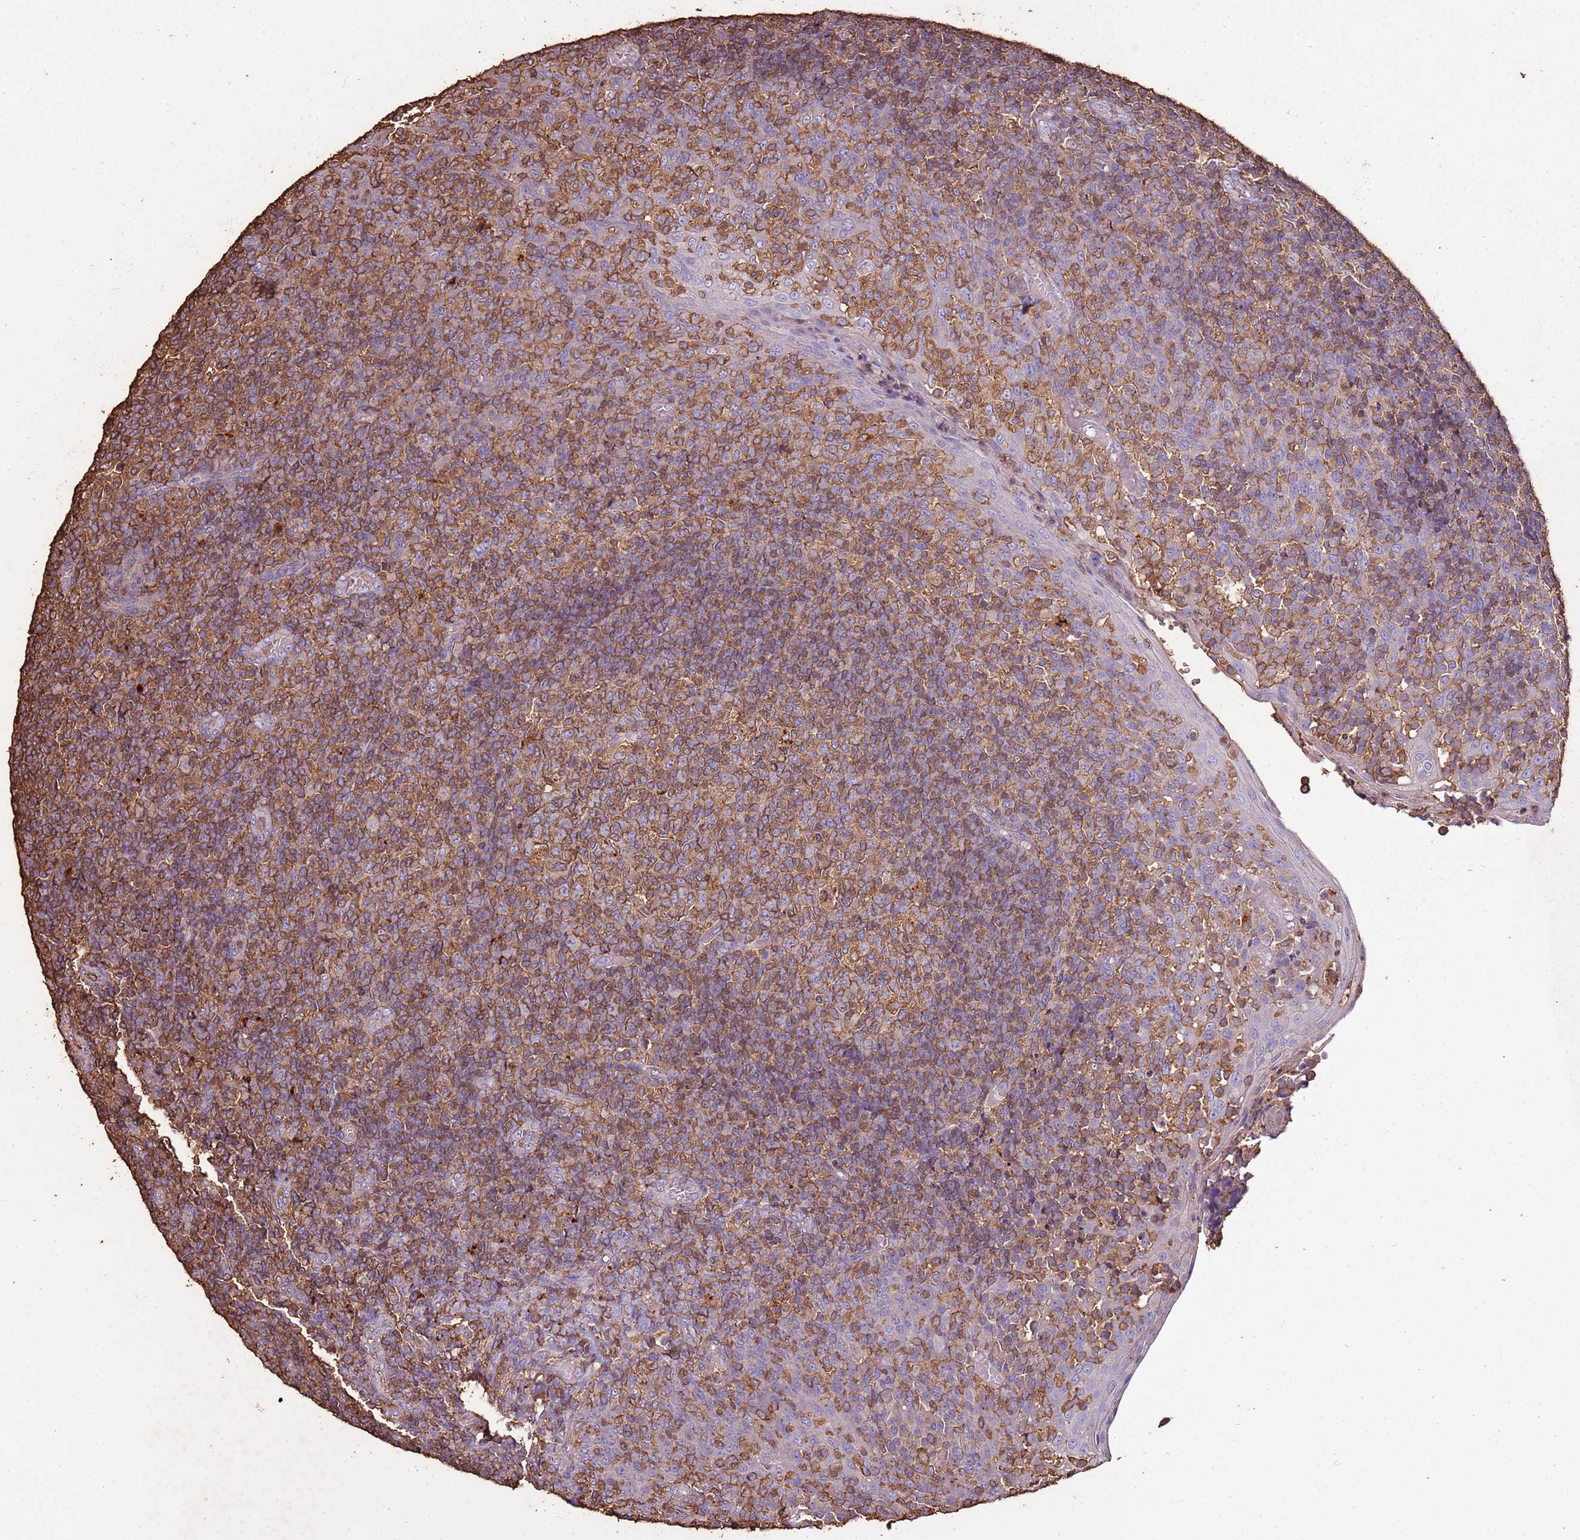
{"staining": {"intensity": "moderate", "quantity": ">75%", "location": "cytoplasmic/membranous"}, "tissue": "tonsil", "cell_type": "Germinal center cells", "image_type": "normal", "snomed": [{"axis": "morphology", "description": "Normal tissue, NOS"}, {"axis": "topography", "description": "Tonsil"}], "caption": "Protein staining of unremarkable tonsil exhibits moderate cytoplasmic/membranous staining in about >75% of germinal center cells. (IHC, brightfield microscopy, high magnification).", "gene": "ARL10", "patient": {"sex": "female", "age": 19}}